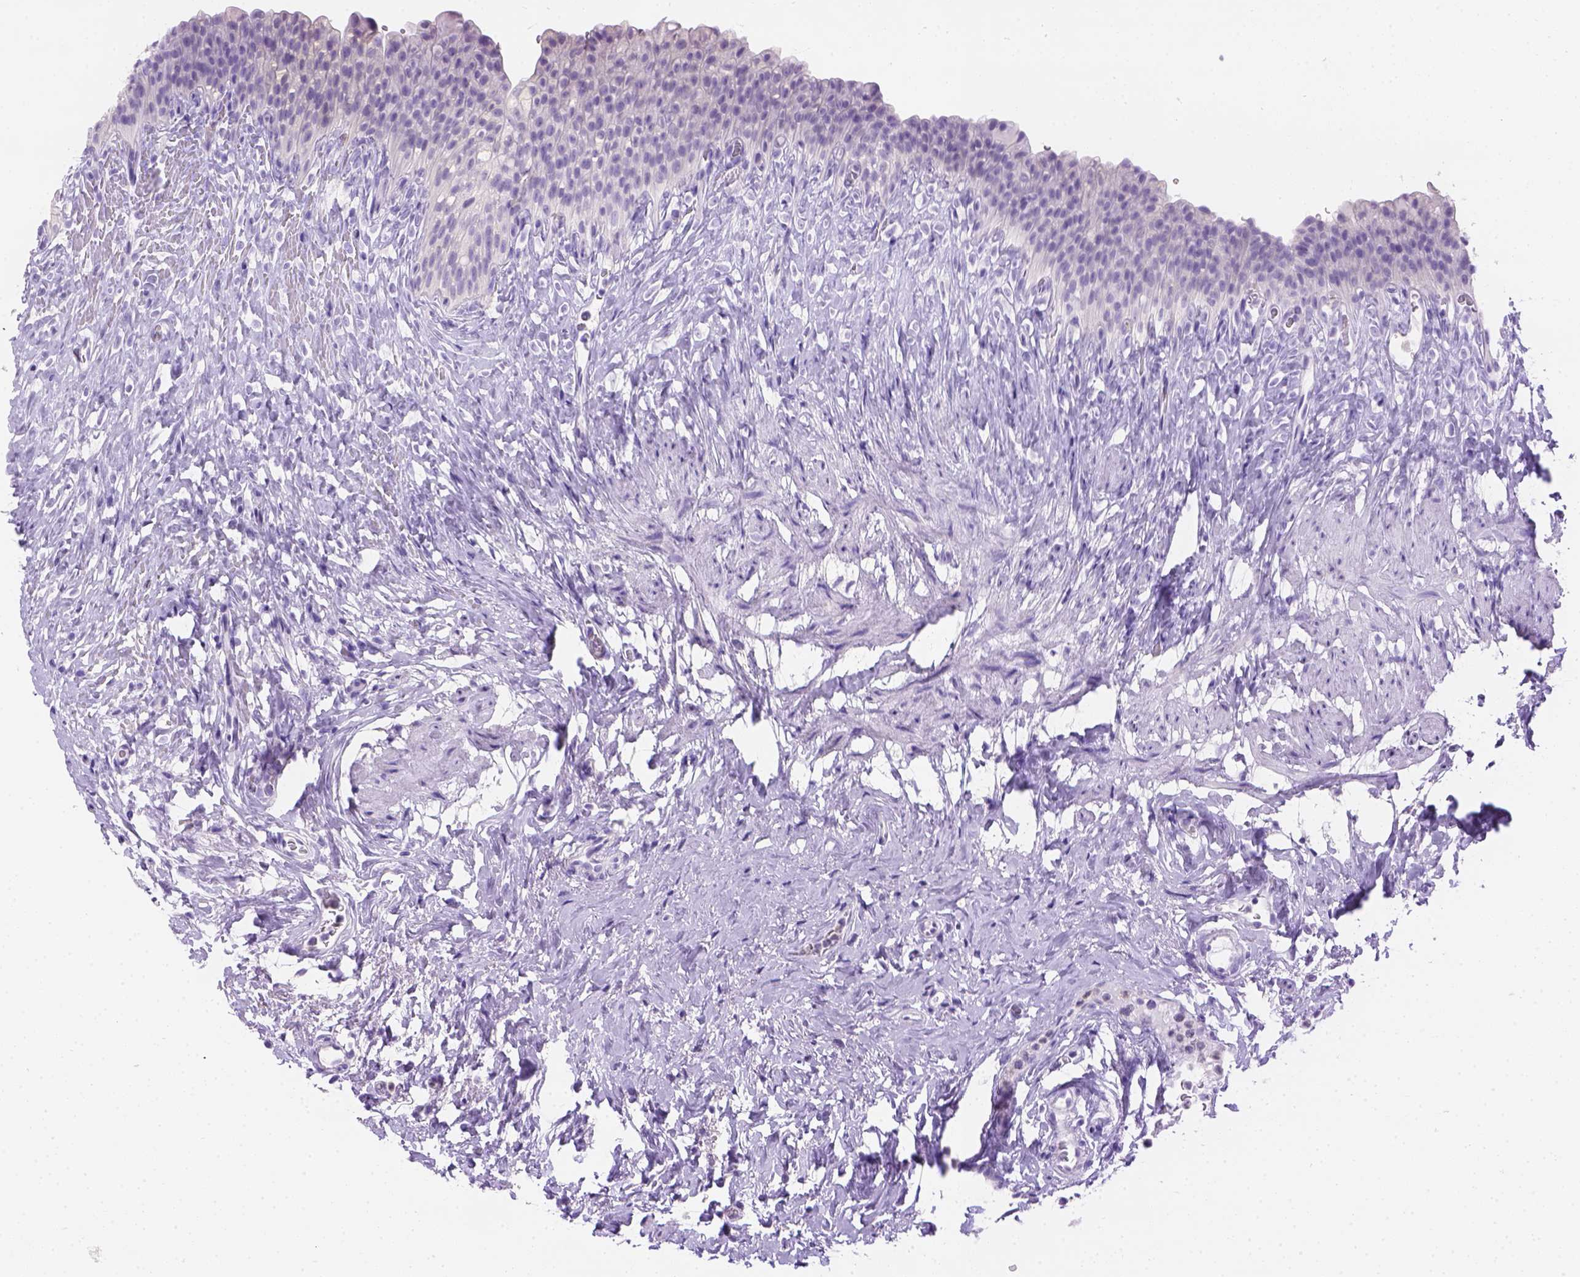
{"staining": {"intensity": "negative", "quantity": "none", "location": "none"}, "tissue": "urinary bladder", "cell_type": "Urothelial cells", "image_type": "normal", "snomed": [{"axis": "morphology", "description": "Normal tissue, NOS"}, {"axis": "topography", "description": "Urinary bladder"}, {"axis": "topography", "description": "Prostate"}], "caption": "Urinary bladder was stained to show a protein in brown. There is no significant staining in urothelial cells. (Brightfield microscopy of DAB (3,3'-diaminobenzidine) immunohistochemistry at high magnification).", "gene": "TMEM38A", "patient": {"sex": "male", "age": 76}}